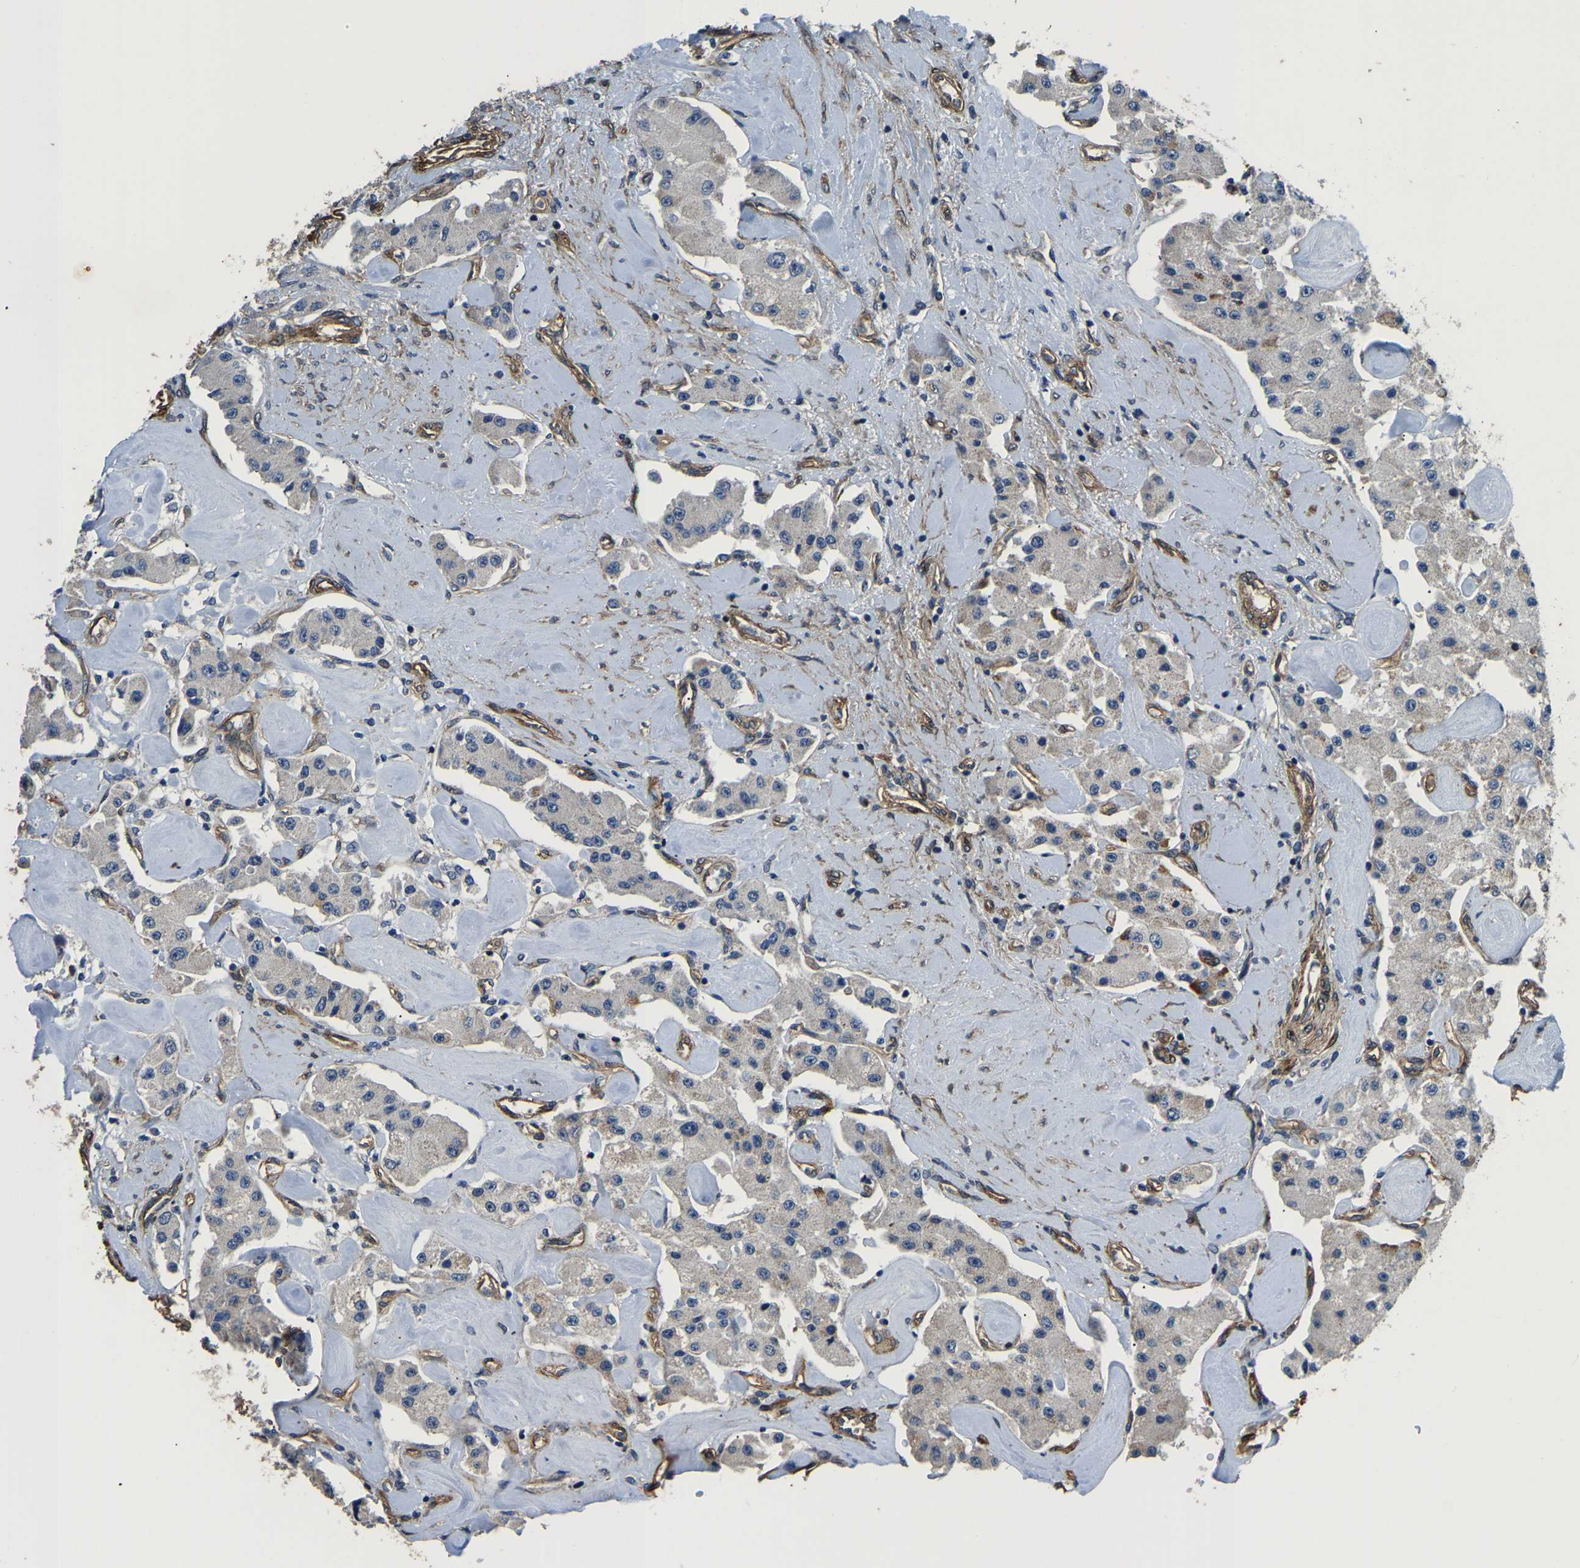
{"staining": {"intensity": "moderate", "quantity": "<25%", "location": "cytoplasmic/membranous"}, "tissue": "carcinoid", "cell_type": "Tumor cells", "image_type": "cancer", "snomed": [{"axis": "morphology", "description": "Carcinoid, malignant, NOS"}, {"axis": "topography", "description": "Pancreas"}], "caption": "IHC photomicrograph of carcinoid (malignant) stained for a protein (brown), which displays low levels of moderate cytoplasmic/membranous staining in about <25% of tumor cells.", "gene": "RNF39", "patient": {"sex": "male", "age": 41}}